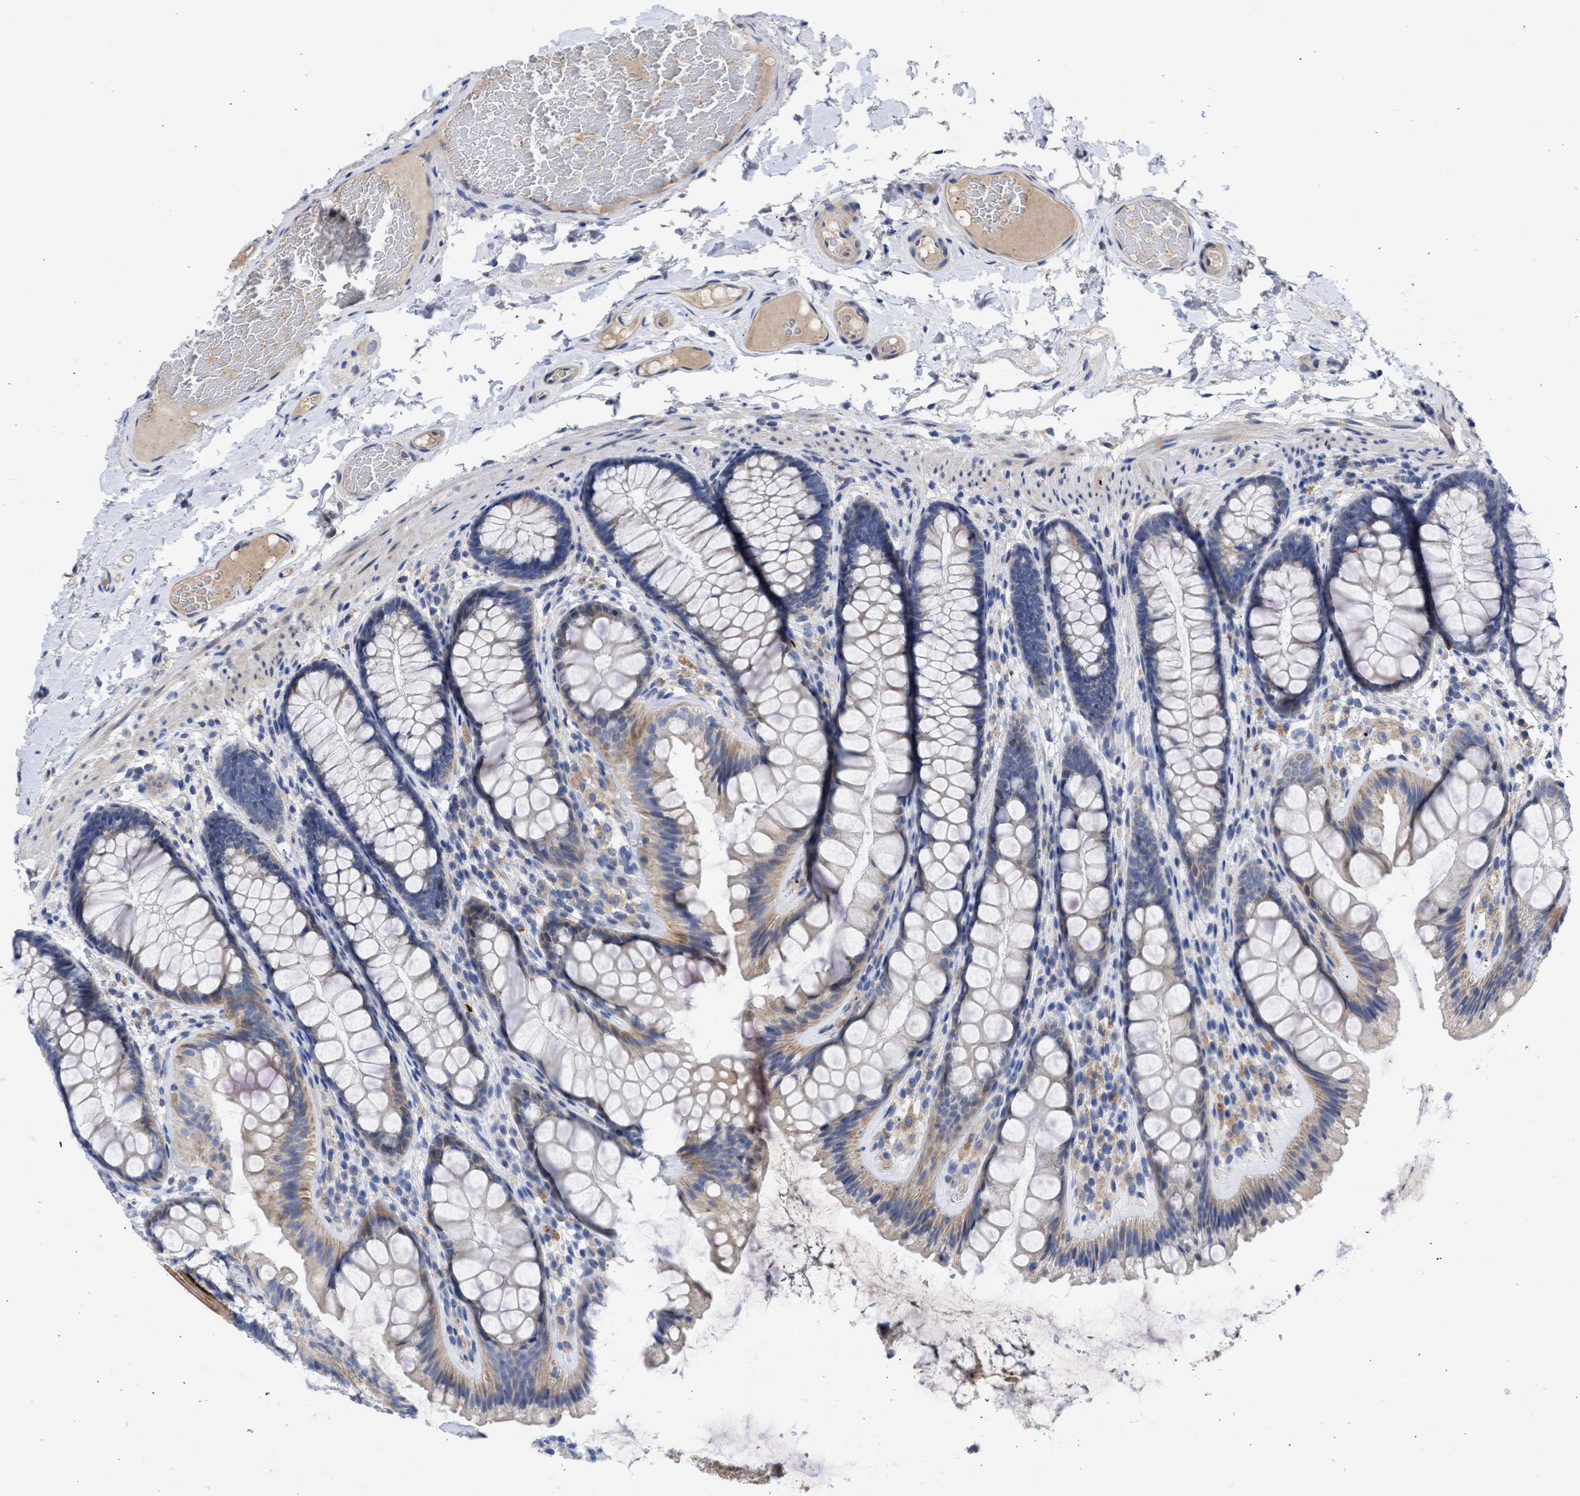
{"staining": {"intensity": "weak", "quantity": ">75%", "location": "cytoplasmic/membranous"}, "tissue": "colon", "cell_type": "Endothelial cells", "image_type": "normal", "snomed": [{"axis": "morphology", "description": "Normal tissue, NOS"}, {"axis": "topography", "description": "Colon"}], "caption": "The immunohistochemical stain shows weak cytoplasmic/membranous expression in endothelial cells of benign colon. (DAB (3,3'-diaminobenzidine) = brown stain, brightfield microscopy at high magnification).", "gene": "ARHGEF4", "patient": {"sex": "female", "age": 56}}